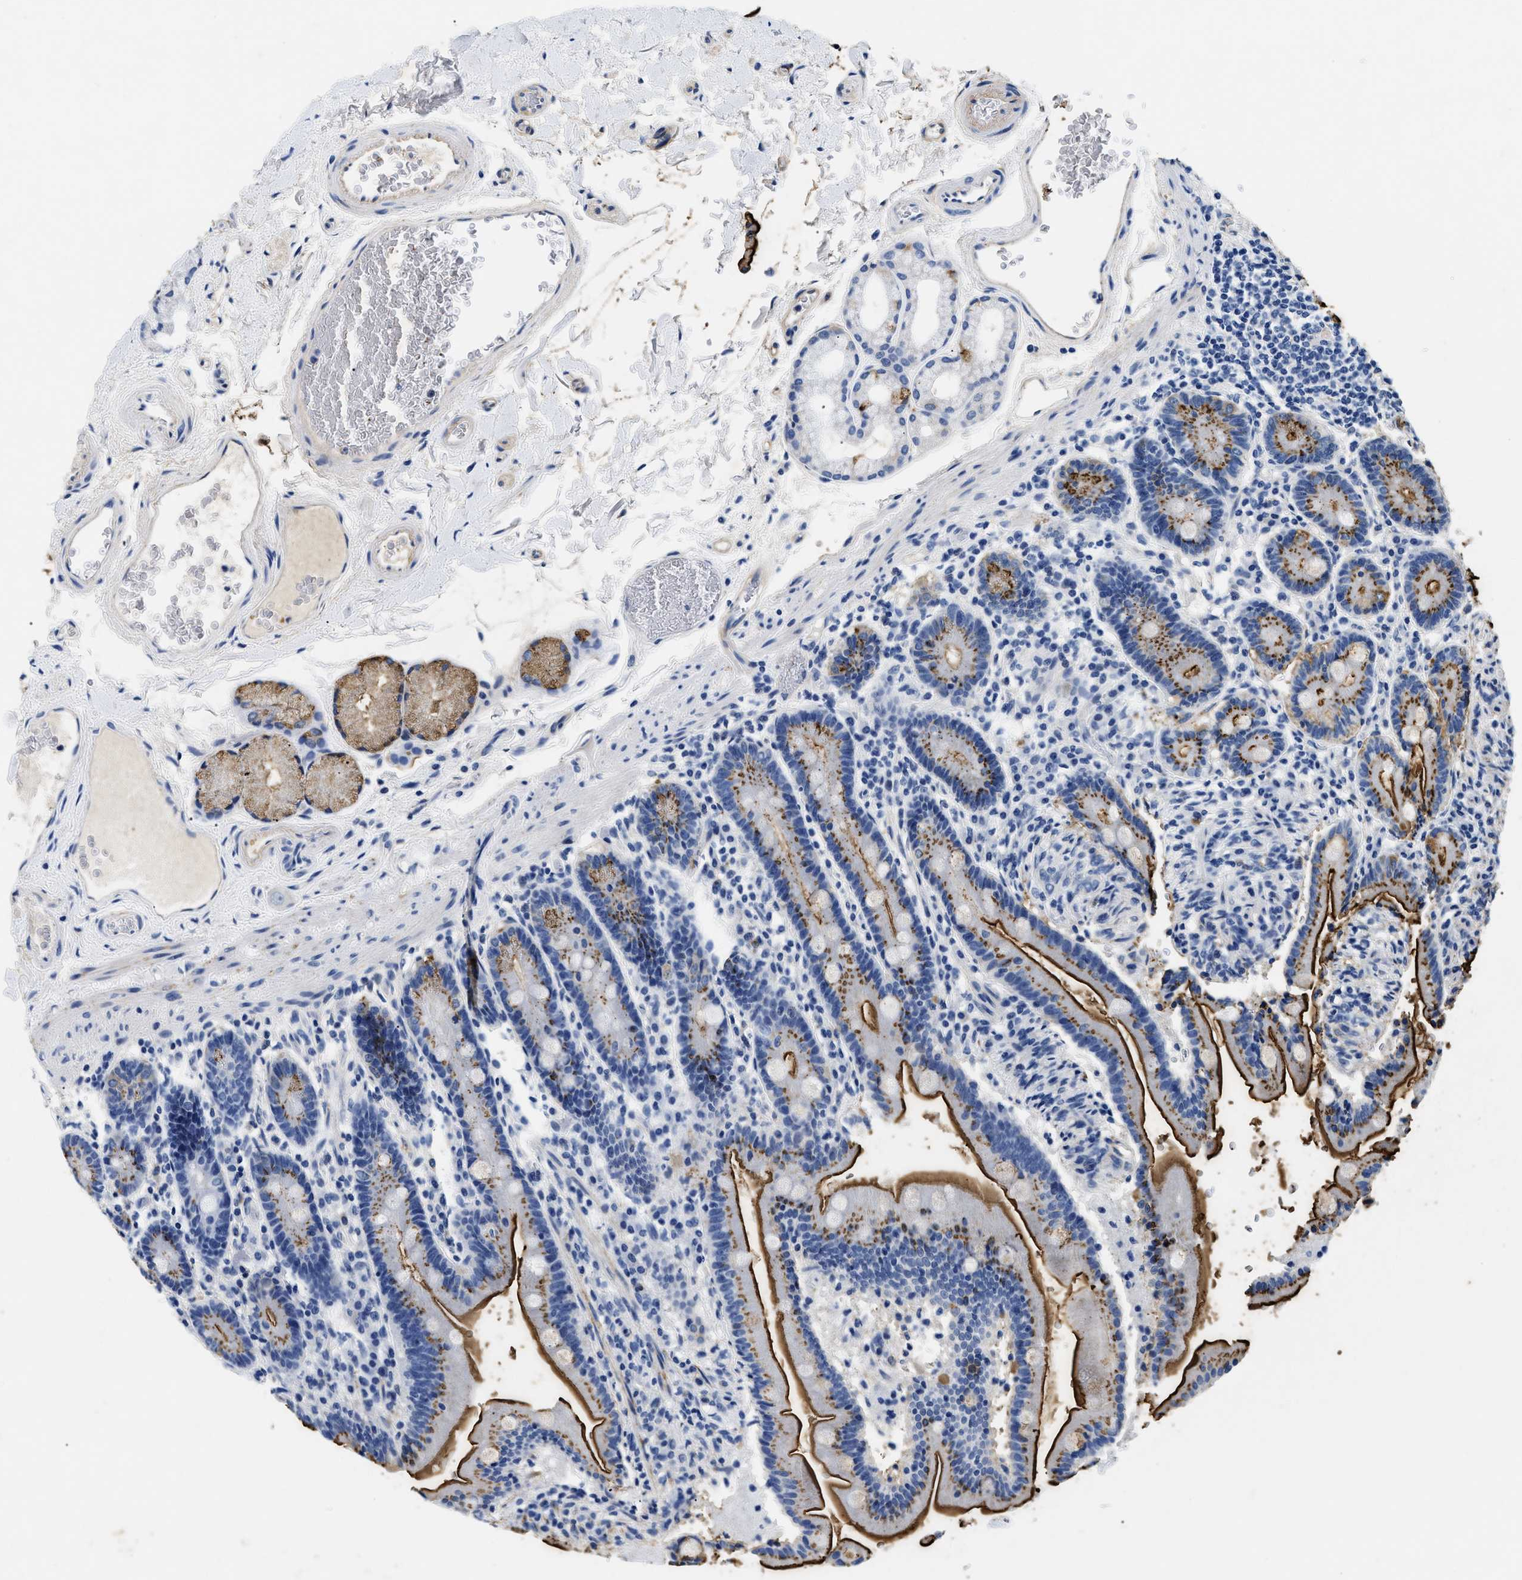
{"staining": {"intensity": "strong", "quantity": "25%-75%", "location": "cytoplasmic/membranous"}, "tissue": "duodenum", "cell_type": "Glandular cells", "image_type": "normal", "snomed": [{"axis": "morphology", "description": "Normal tissue, NOS"}, {"axis": "topography", "description": "Duodenum"}], "caption": "The immunohistochemical stain highlights strong cytoplasmic/membranous expression in glandular cells of benign duodenum. Immunohistochemistry stains the protein of interest in brown and the nuclei are stained blue.", "gene": "LAMA3", "patient": {"sex": "male", "age": 54}}